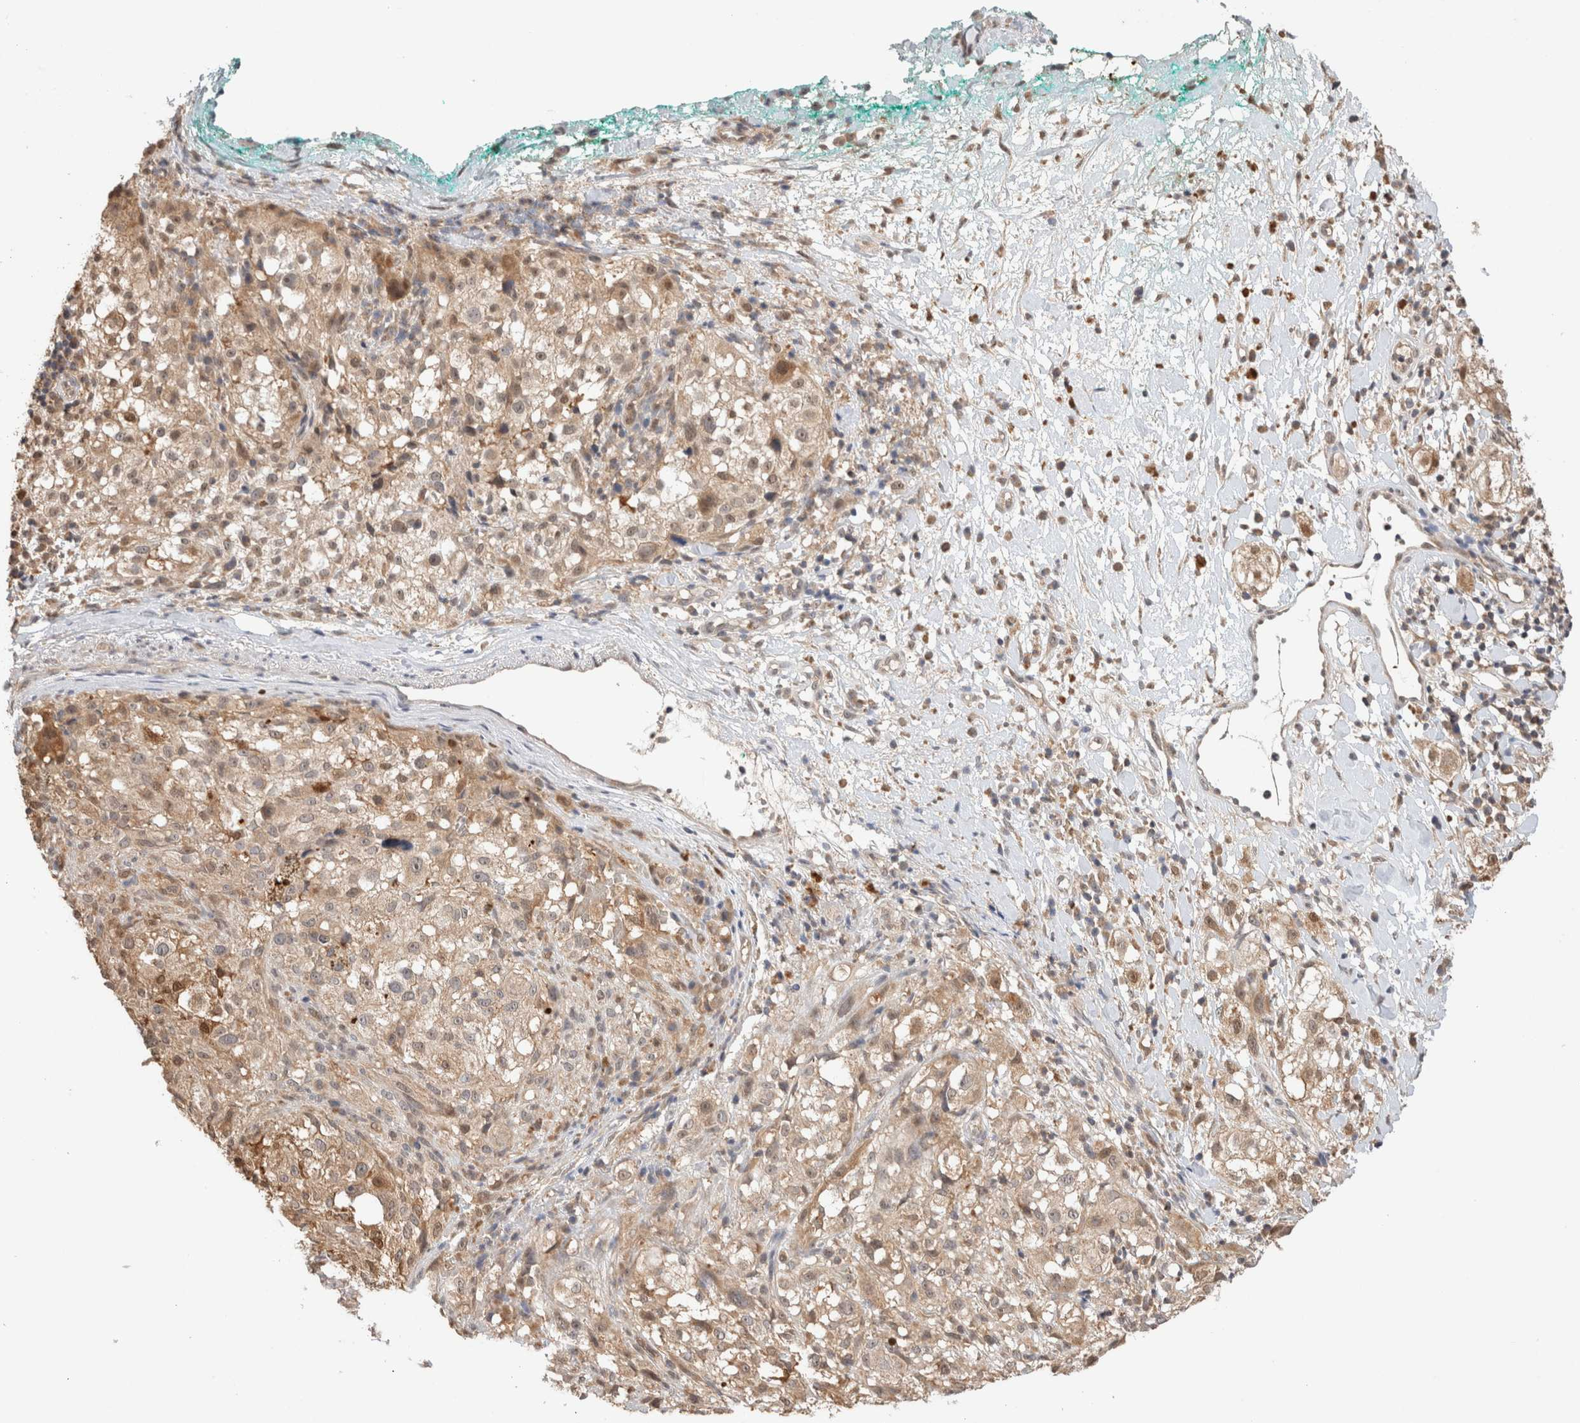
{"staining": {"intensity": "moderate", "quantity": "<25%", "location": "cytoplasmic/membranous"}, "tissue": "melanoma", "cell_type": "Tumor cells", "image_type": "cancer", "snomed": [{"axis": "morphology", "description": "Necrosis, NOS"}, {"axis": "morphology", "description": "Malignant melanoma, NOS"}, {"axis": "topography", "description": "Skin"}], "caption": "Protein expression analysis of human malignant melanoma reveals moderate cytoplasmic/membranous staining in about <25% of tumor cells.", "gene": "CA13", "patient": {"sex": "female", "age": 87}}